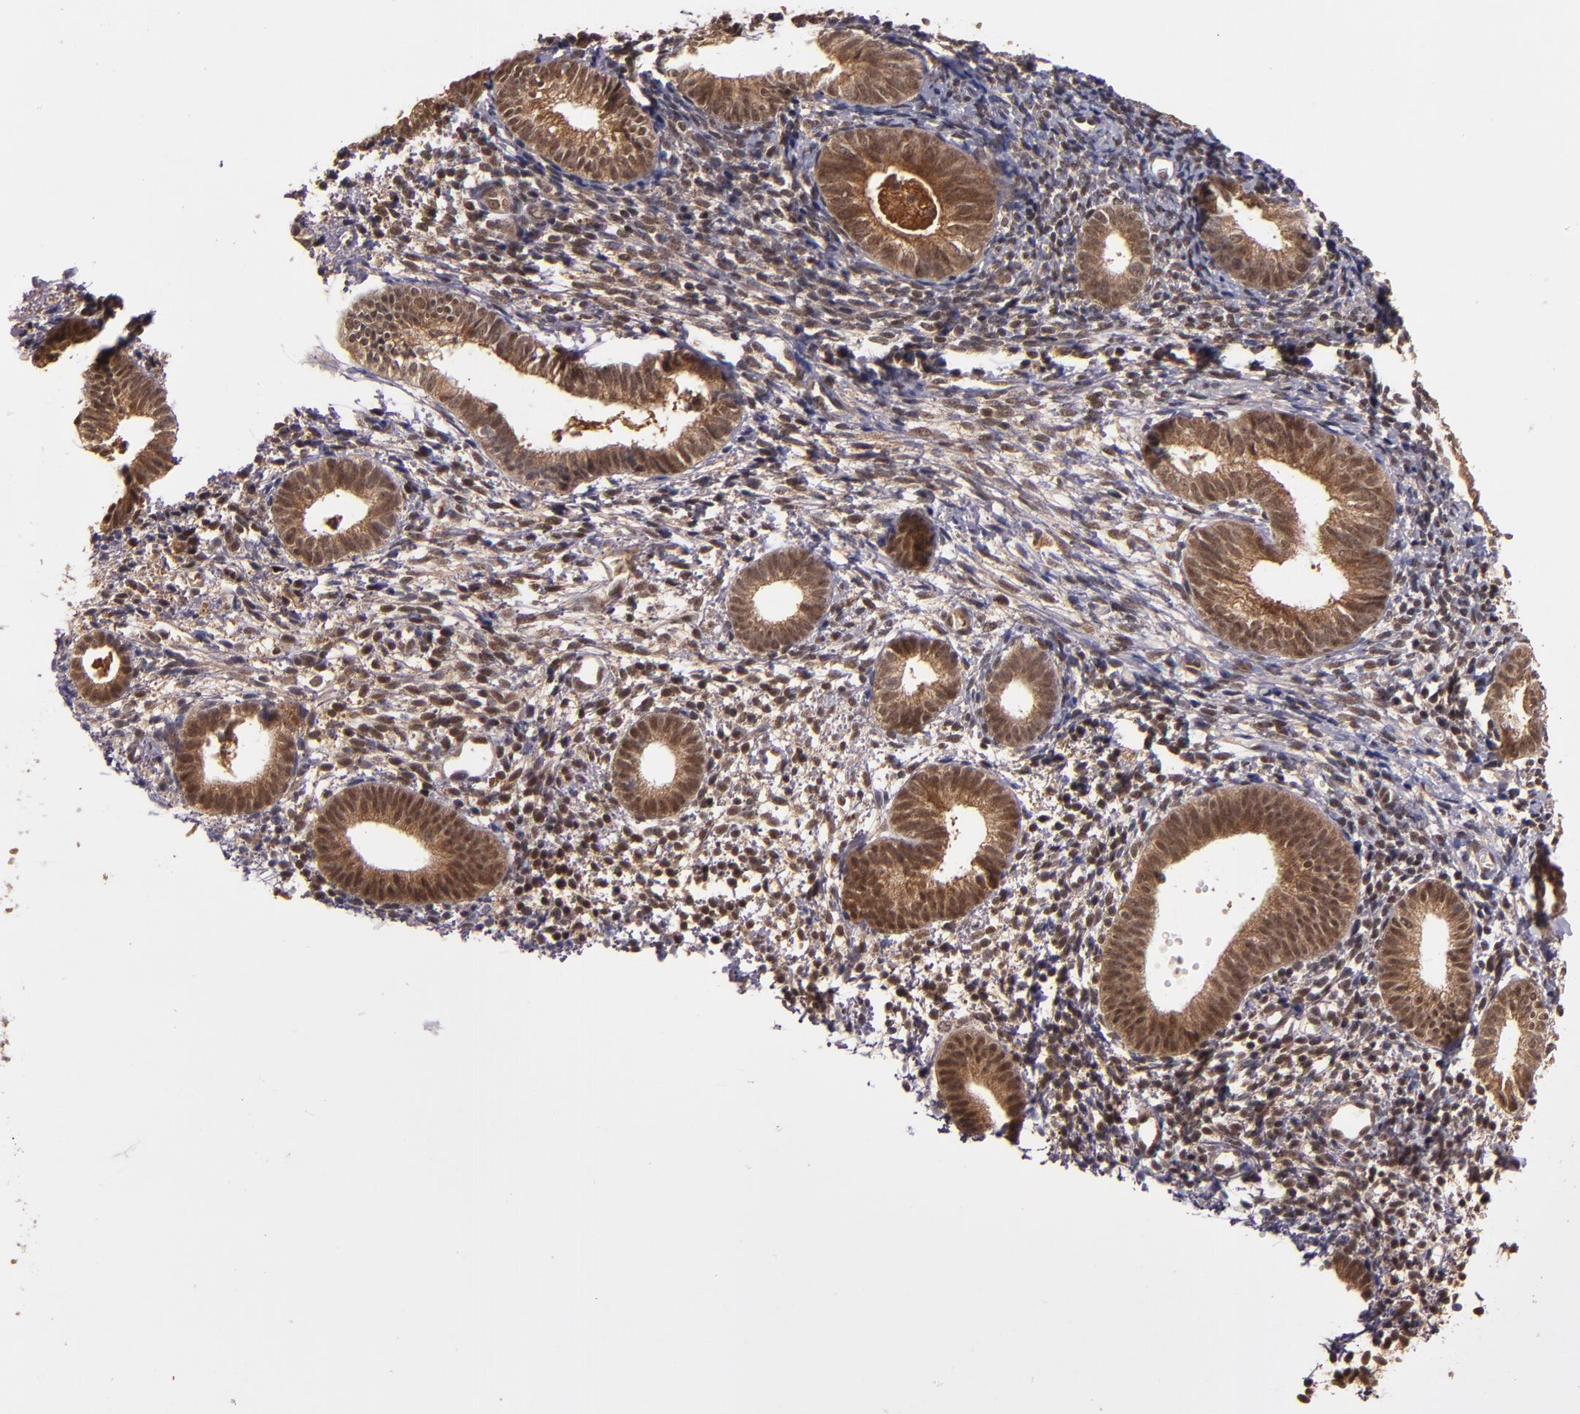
{"staining": {"intensity": "weak", "quantity": "25%-75%", "location": "nuclear"}, "tissue": "endometrium", "cell_type": "Cells in endometrial stroma", "image_type": "normal", "snomed": [{"axis": "morphology", "description": "Normal tissue, NOS"}, {"axis": "topography", "description": "Smooth muscle"}, {"axis": "topography", "description": "Endometrium"}], "caption": "Protein positivity by IHC reveals weak nuclear expression in about 25%-75% of cells in endometrial stroma in benign endometrium.", "gene": "CUL5", "patient": {"sex": "female", "age": 57}}